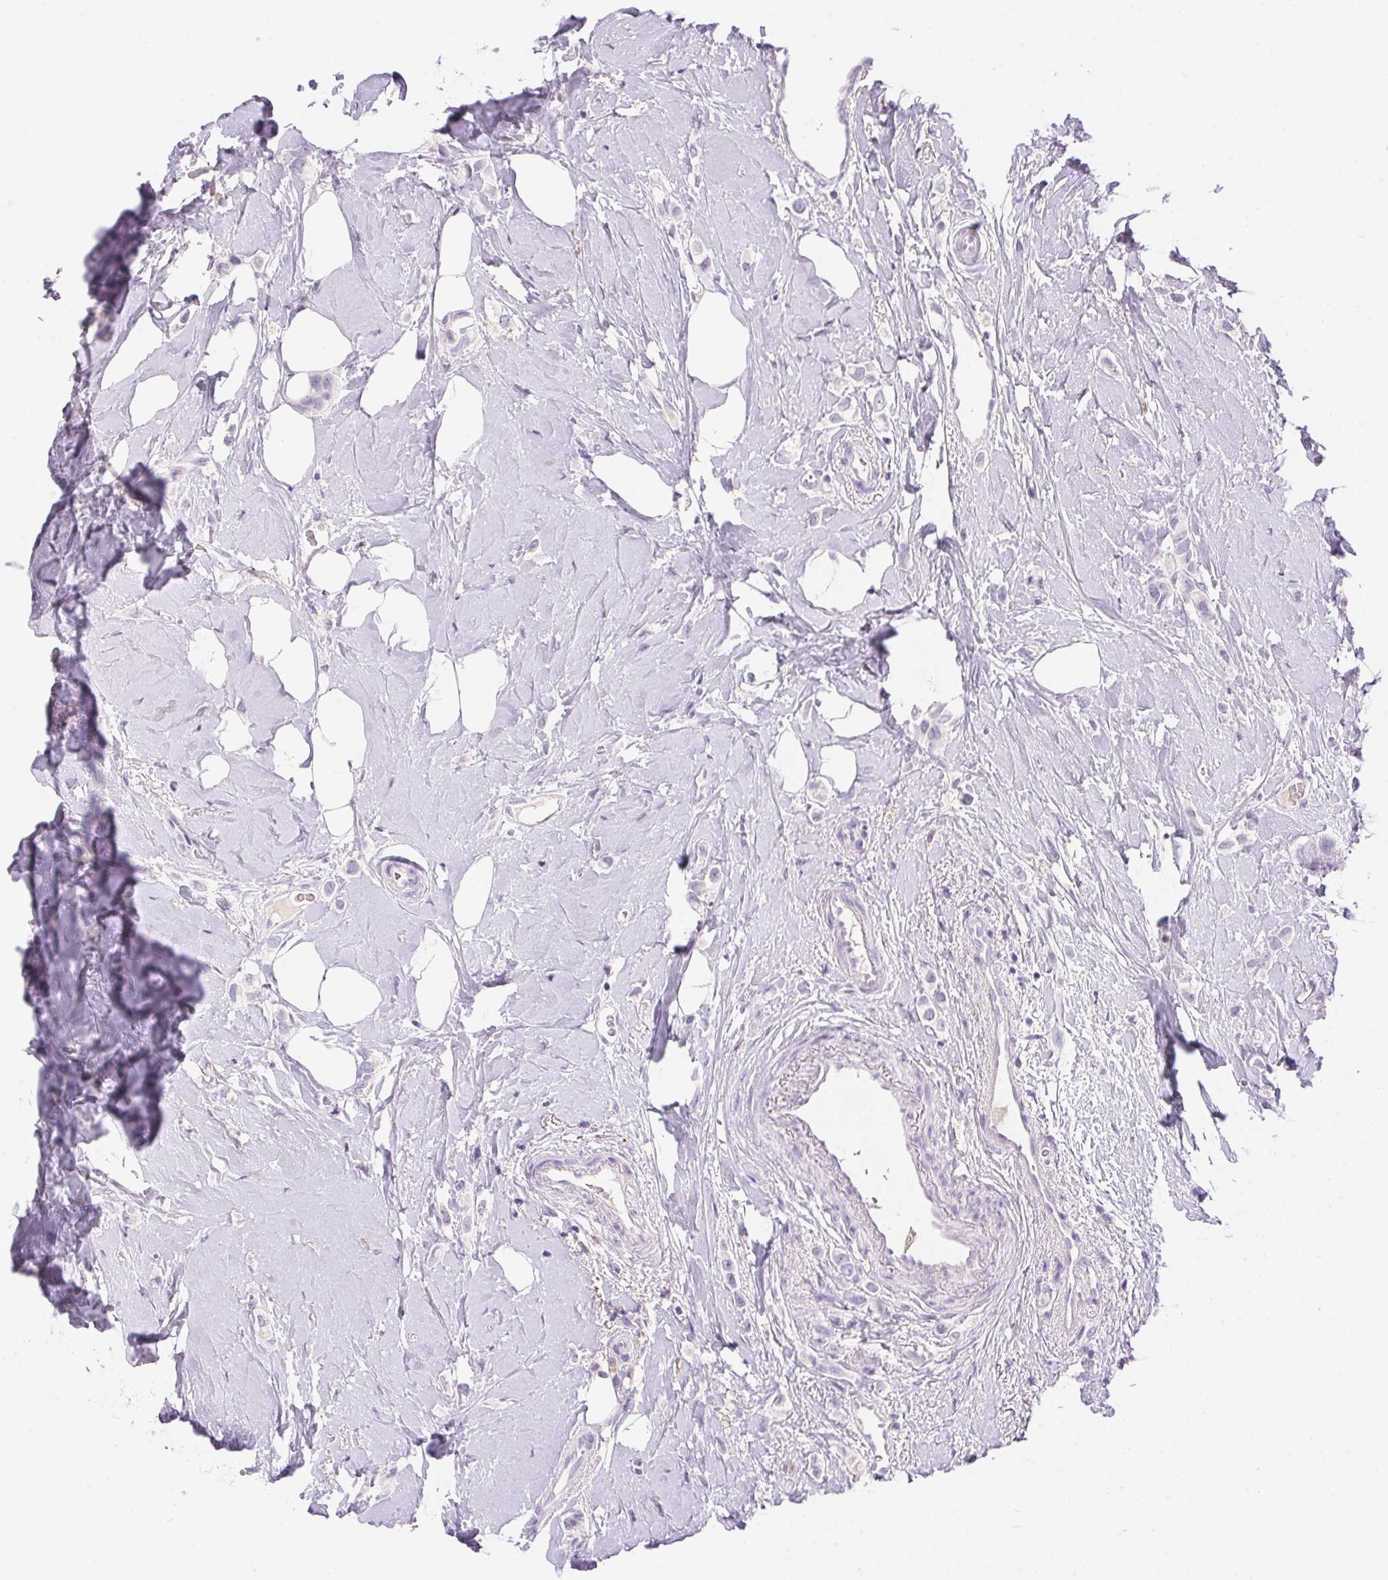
{"staining": {"intensity": "negative", "quantity": "none", "location": "none"}, "tissue": "breast cancer", "cell_type": "Tumor cells", "image_type": "cancer", "snomed": [{"axis": "morphology", "description": "Lobular carcinoma"}, {"axis": "topography", "description": "Breast"}], "caption": "Tumor cells are negative for brown protein staining in breast lobular carcinoma.", "gene": "PNLIPRP3", "patient": {"sex": "female", "age": 66}}